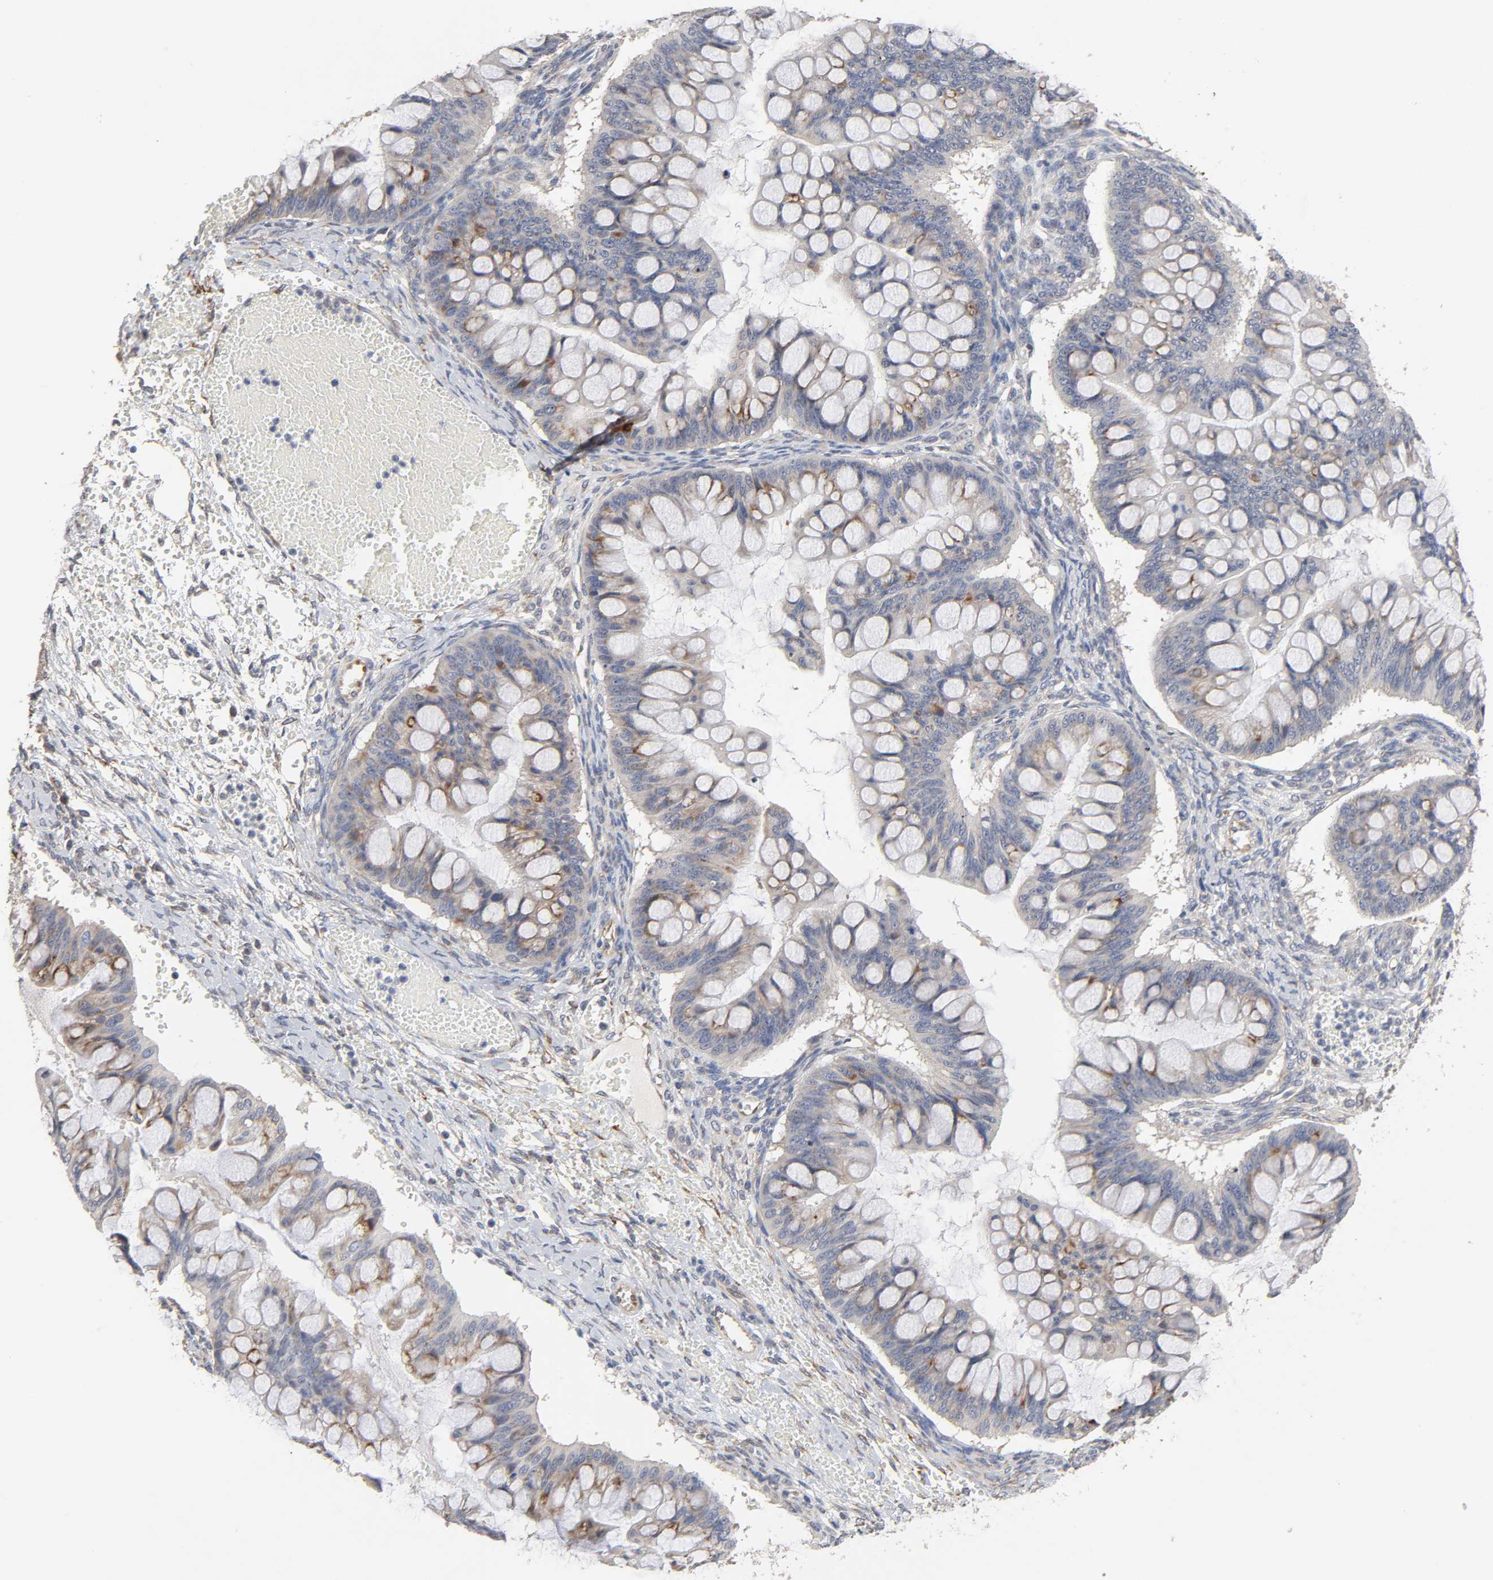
{"staining": {"intensity": "weak", "quantity": "25%-75%", "location": "cytoplasmic/membranous"}, "tissue": "ovarian cancer", "cell_type": "Tumor cells", "image_type": "cancer", "snomed": [{"axis": "morphology", "description": "Cystadenocarcinoma, mucinous, NOS"}, {"axis": "topography", "description": "Ovary"}], "caption": "The histopathology image displays staining of ovarian cancer, revealing weak cytoplasmic/membranous protein staining (brown color) within tumor cells.", "gene": "HDLBP", "patient": {"sex": "female", "age": 73}}